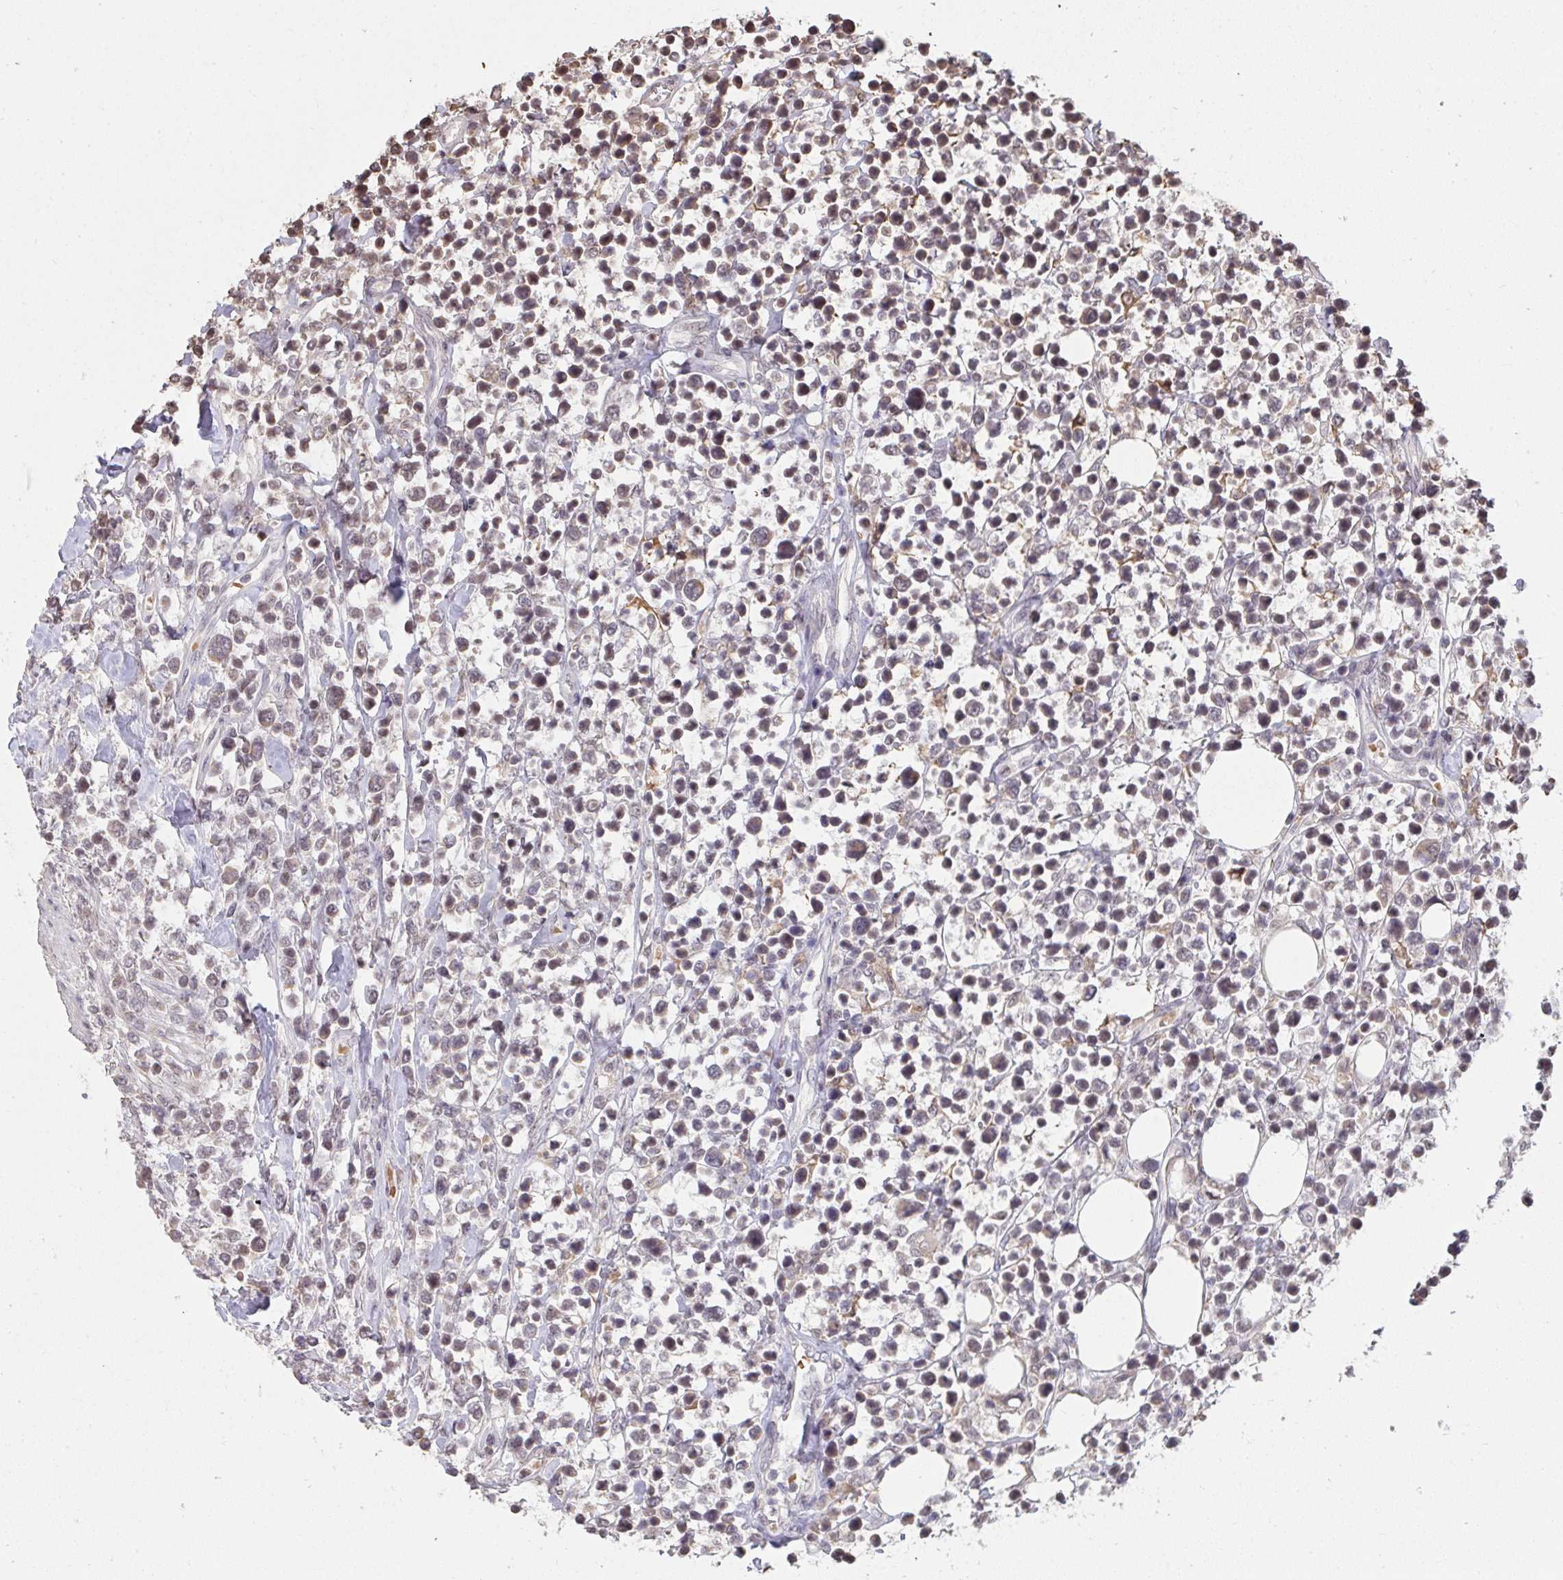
{"staining": {"intensity": "weak", "quantity": "<25%", "location": "nuclear"}, "tissue": "lymphoma", "cell_type": "Tumor cells", "image_type": "cancer", "snomed": [{"axis": "morphology", "description": "Malignant lymphoma, non-Hodgkin's type, High grade"}, {"axis": "topography", "description": "Soft tissue"}], "caption": "A micrograph of human lymphoma is negative for staining in tumor cells. (Stains: DAB IHC with hematoxylin counter stain, Microscopy: brightfield microscopy at high magnification).", "gene": "SAP30", "patient": {"sex": "female", "age": 56}}